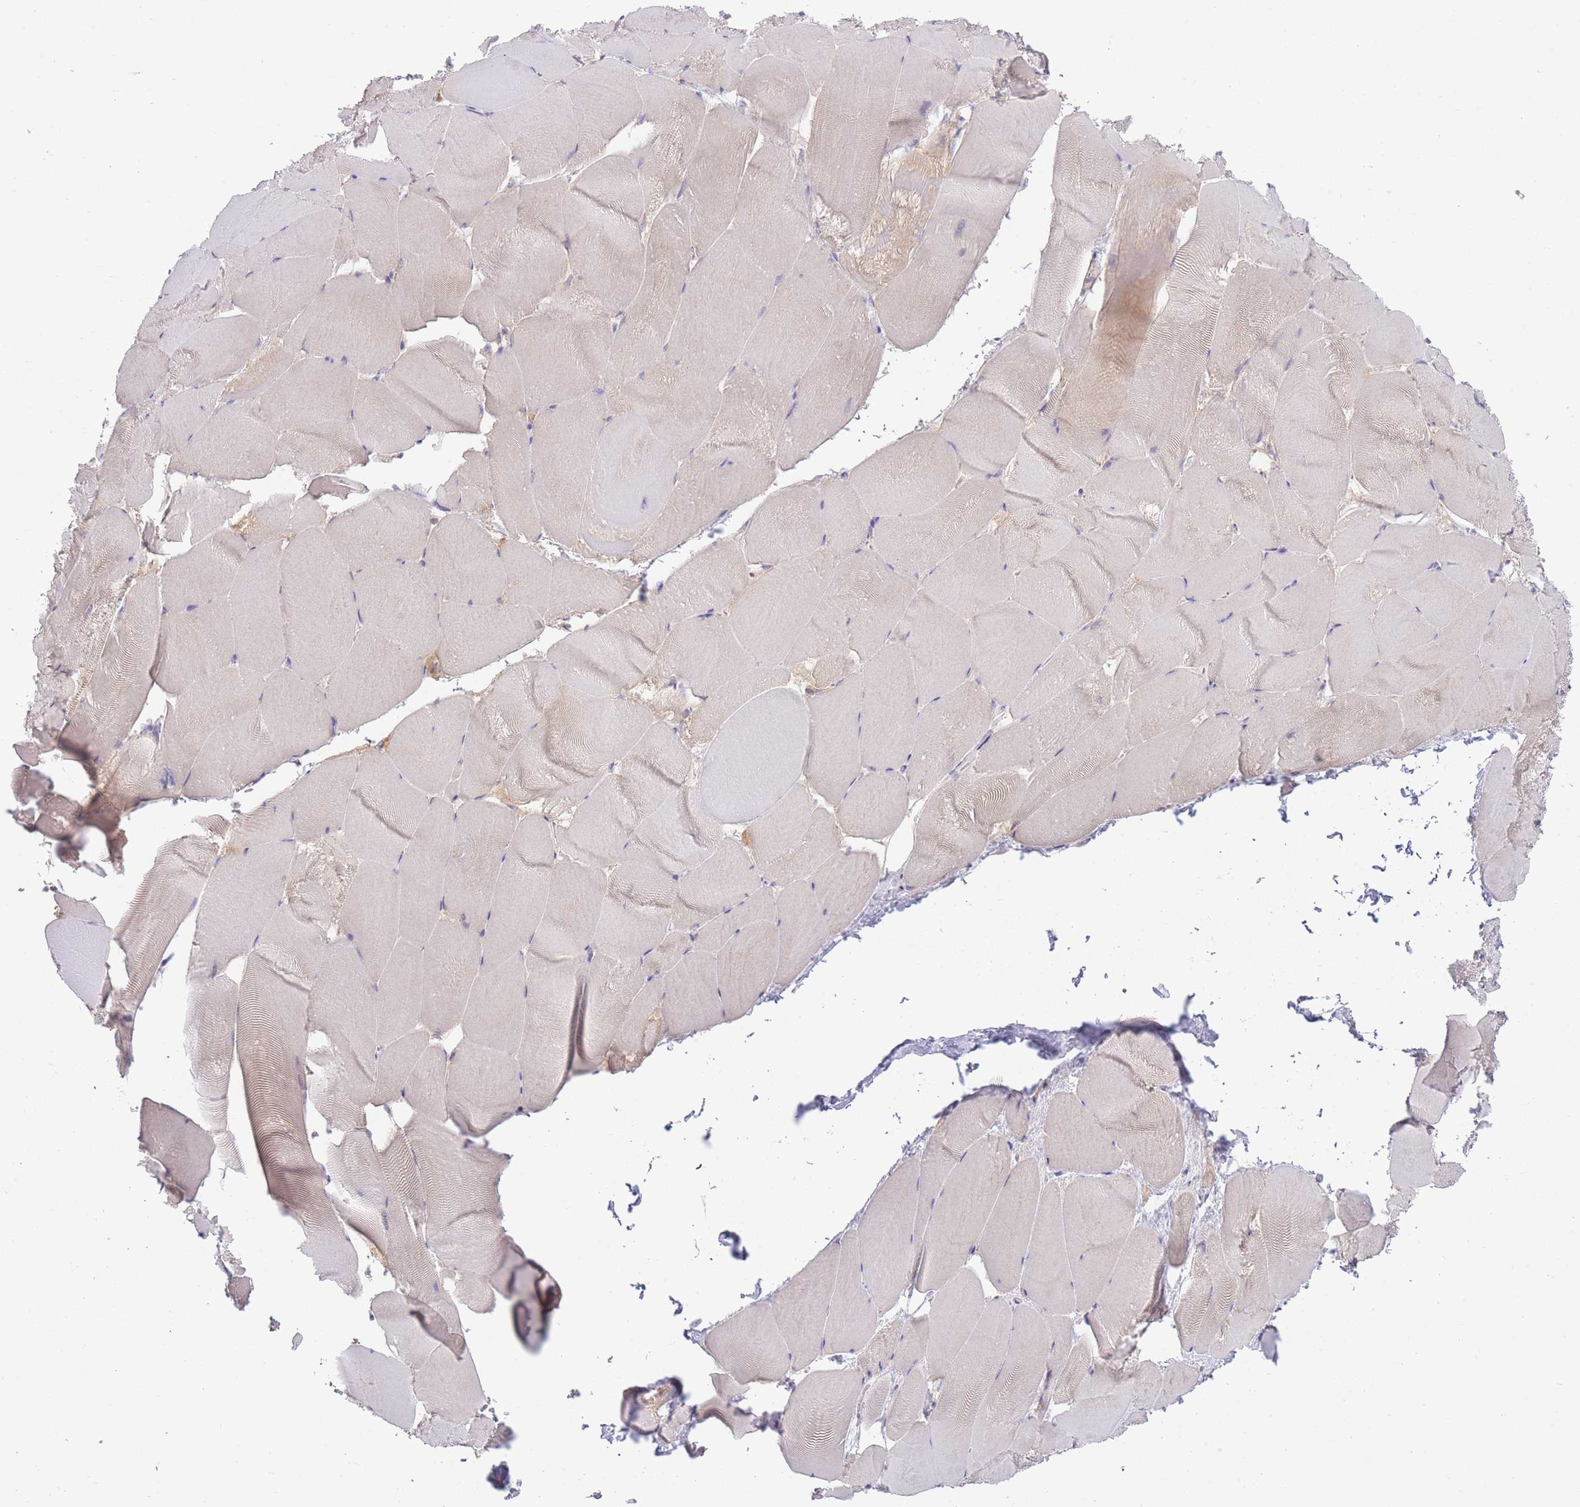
{"staining": {"intensity": "negative", "quantity": "none", "location": "none"}, "tissue": "skeletal muscle", "cell_type": "Myocytes", "image_type": "normal", "snomed": [{"axis": "morphology", "description": "Normal tissue, NOS"}, {"axis": "topography", "description": "Skeletal muscle"}], "caption": "Micrograph shows no significant protein staining in myocytes of normal skeletal muscle.", "gene": "PRKAR1A", "patient": {"sex": "female", "age": 64}}